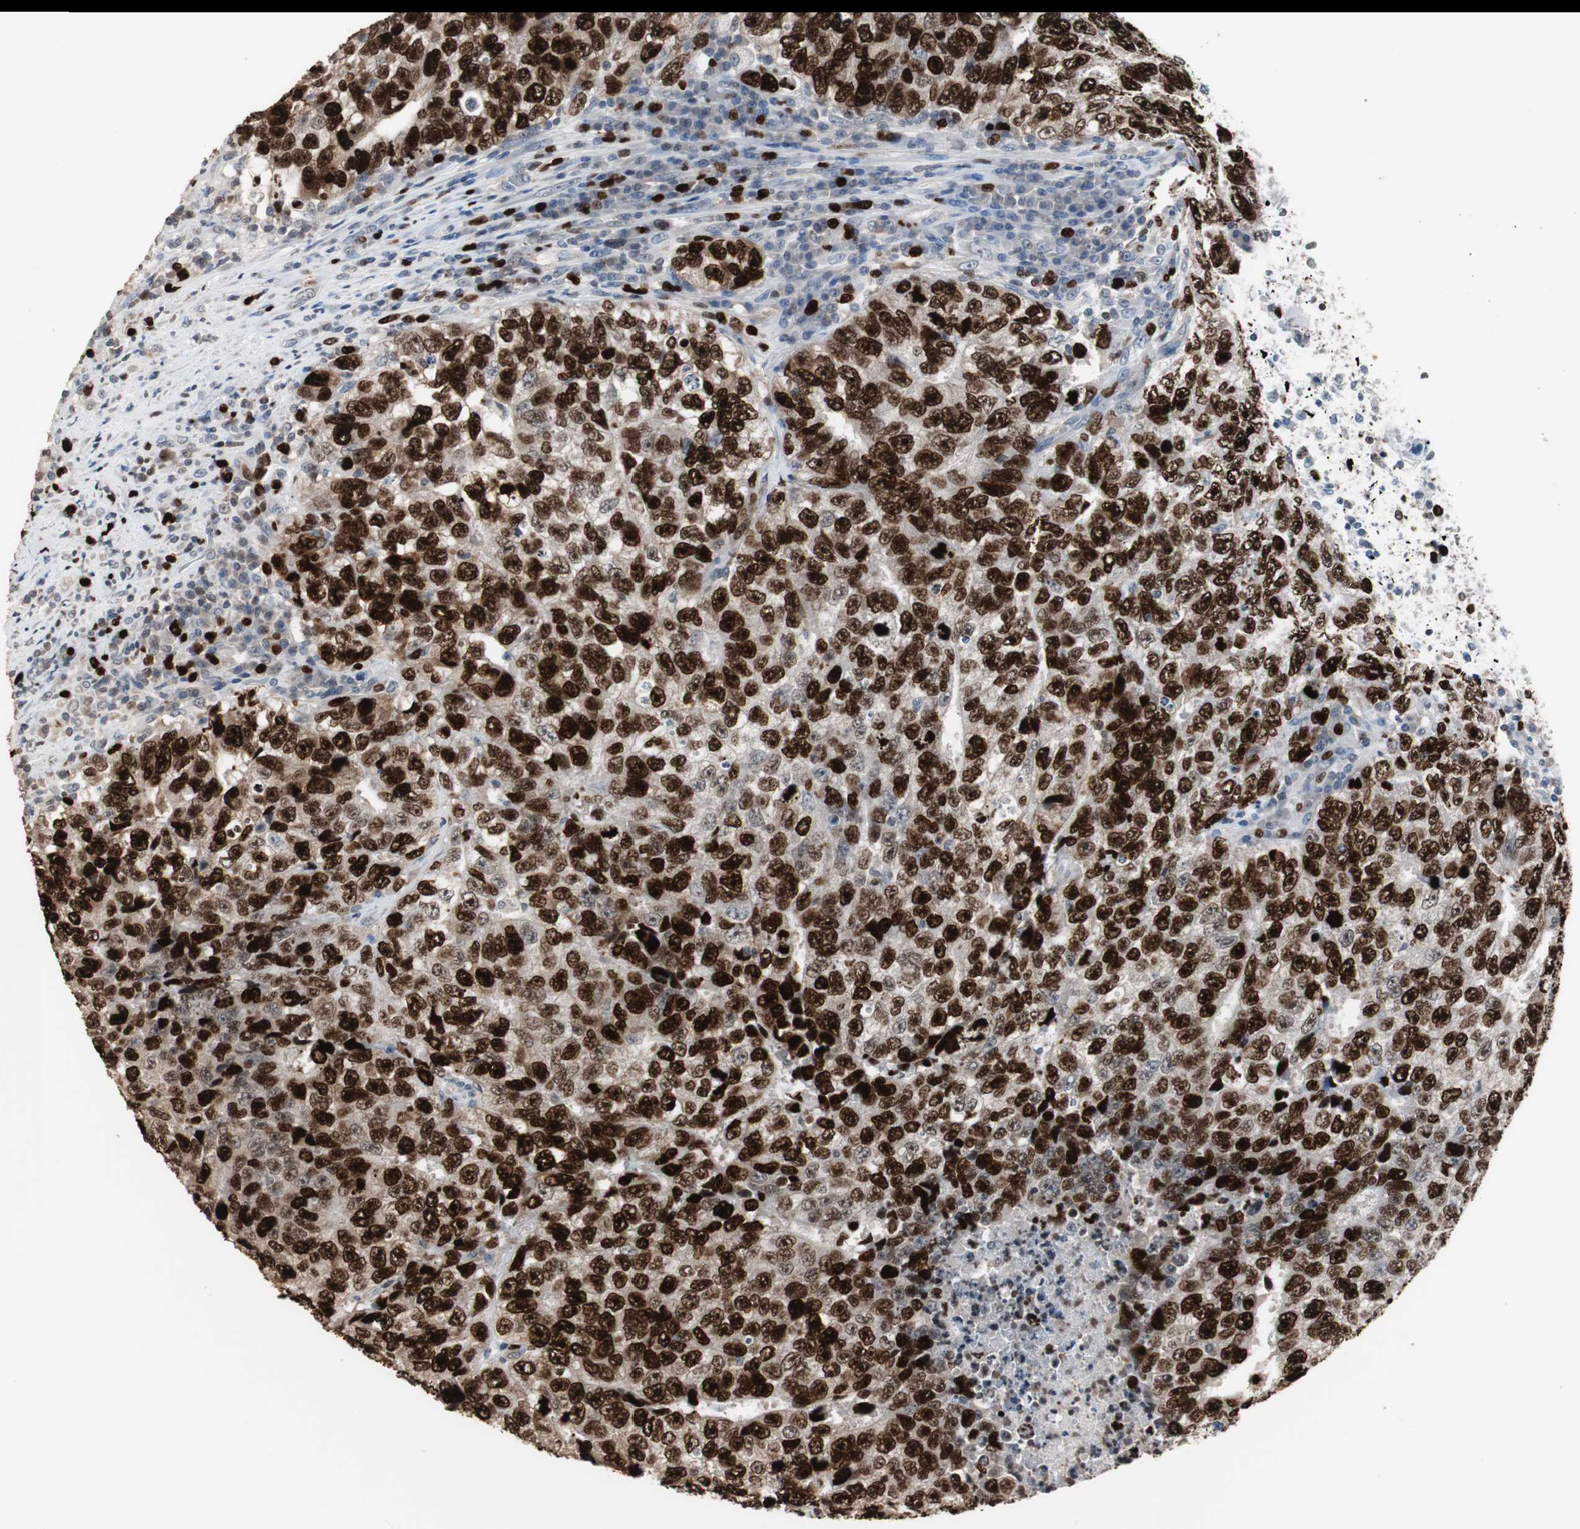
{"staining": {"intensity": "strong", "quantity": ">75%", "location": "nuclear"}, "tissue": "testis cancer", "cell_type": "Tumor cells", "image_type": "cancer", "snomed": [{"axis": "morphology", "description": "Necrosis, NOS"}, {"axis": "morphology", "description": "Carcinoma, Embryonal, NOS"}, {"axis": "topography", "description": "Testis"}], "caption": "A high-resolution histopathology image shows immunohistochemistry (IHC) staining of embryonal carcinoma (testis), which displays strong nuclear staining in approximately >75% of tumor cells.", "gene": "TOP2A", "patient": {"sex": "male", "age": 19}}